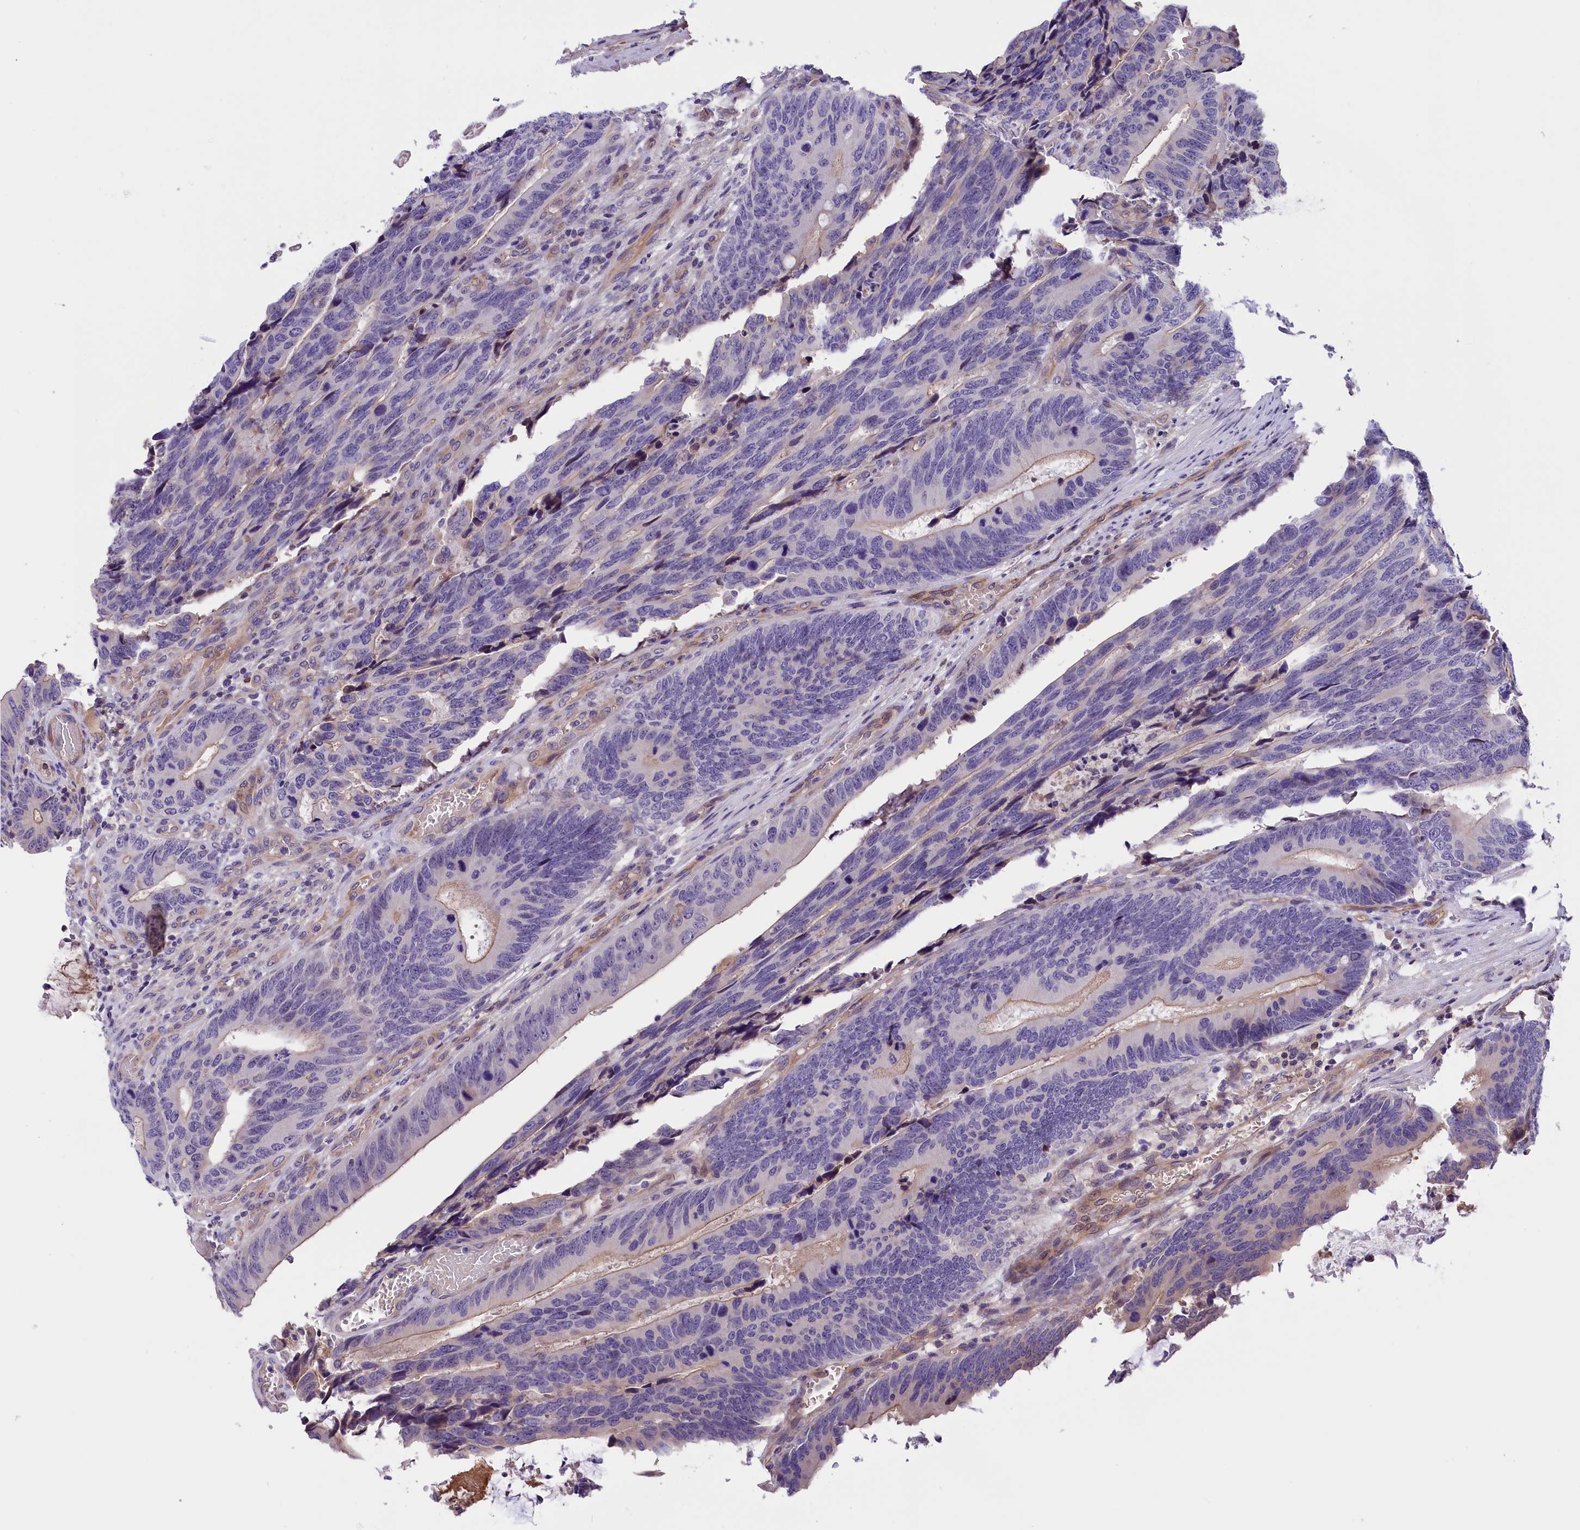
{"staining": {"intensity": "negative", "quantity": "none", "location": "none"}, "tissue": "colorectal cancer", "cell_type": "Tumor cells", "image_type": "cancer", "snomed": [{"axis": "morphology", "description": "Adenocarcinoma, NOS"}, {"axis": "topography", "description": "Colon"}], "caption": "Immunohistochemistry histopathology image of adenocarcinoma (colorectal) stained for a protein (brown), which demonstrates no expression in tumor cells. Brightfield microscopy of IHC stained with DAB (3,3'-diaminobenzidine) (brown) and hematoxylin (blue), captured at high magnification.", "gene": "CCDC32", "patient": {"sex": "male", "age": 87}}